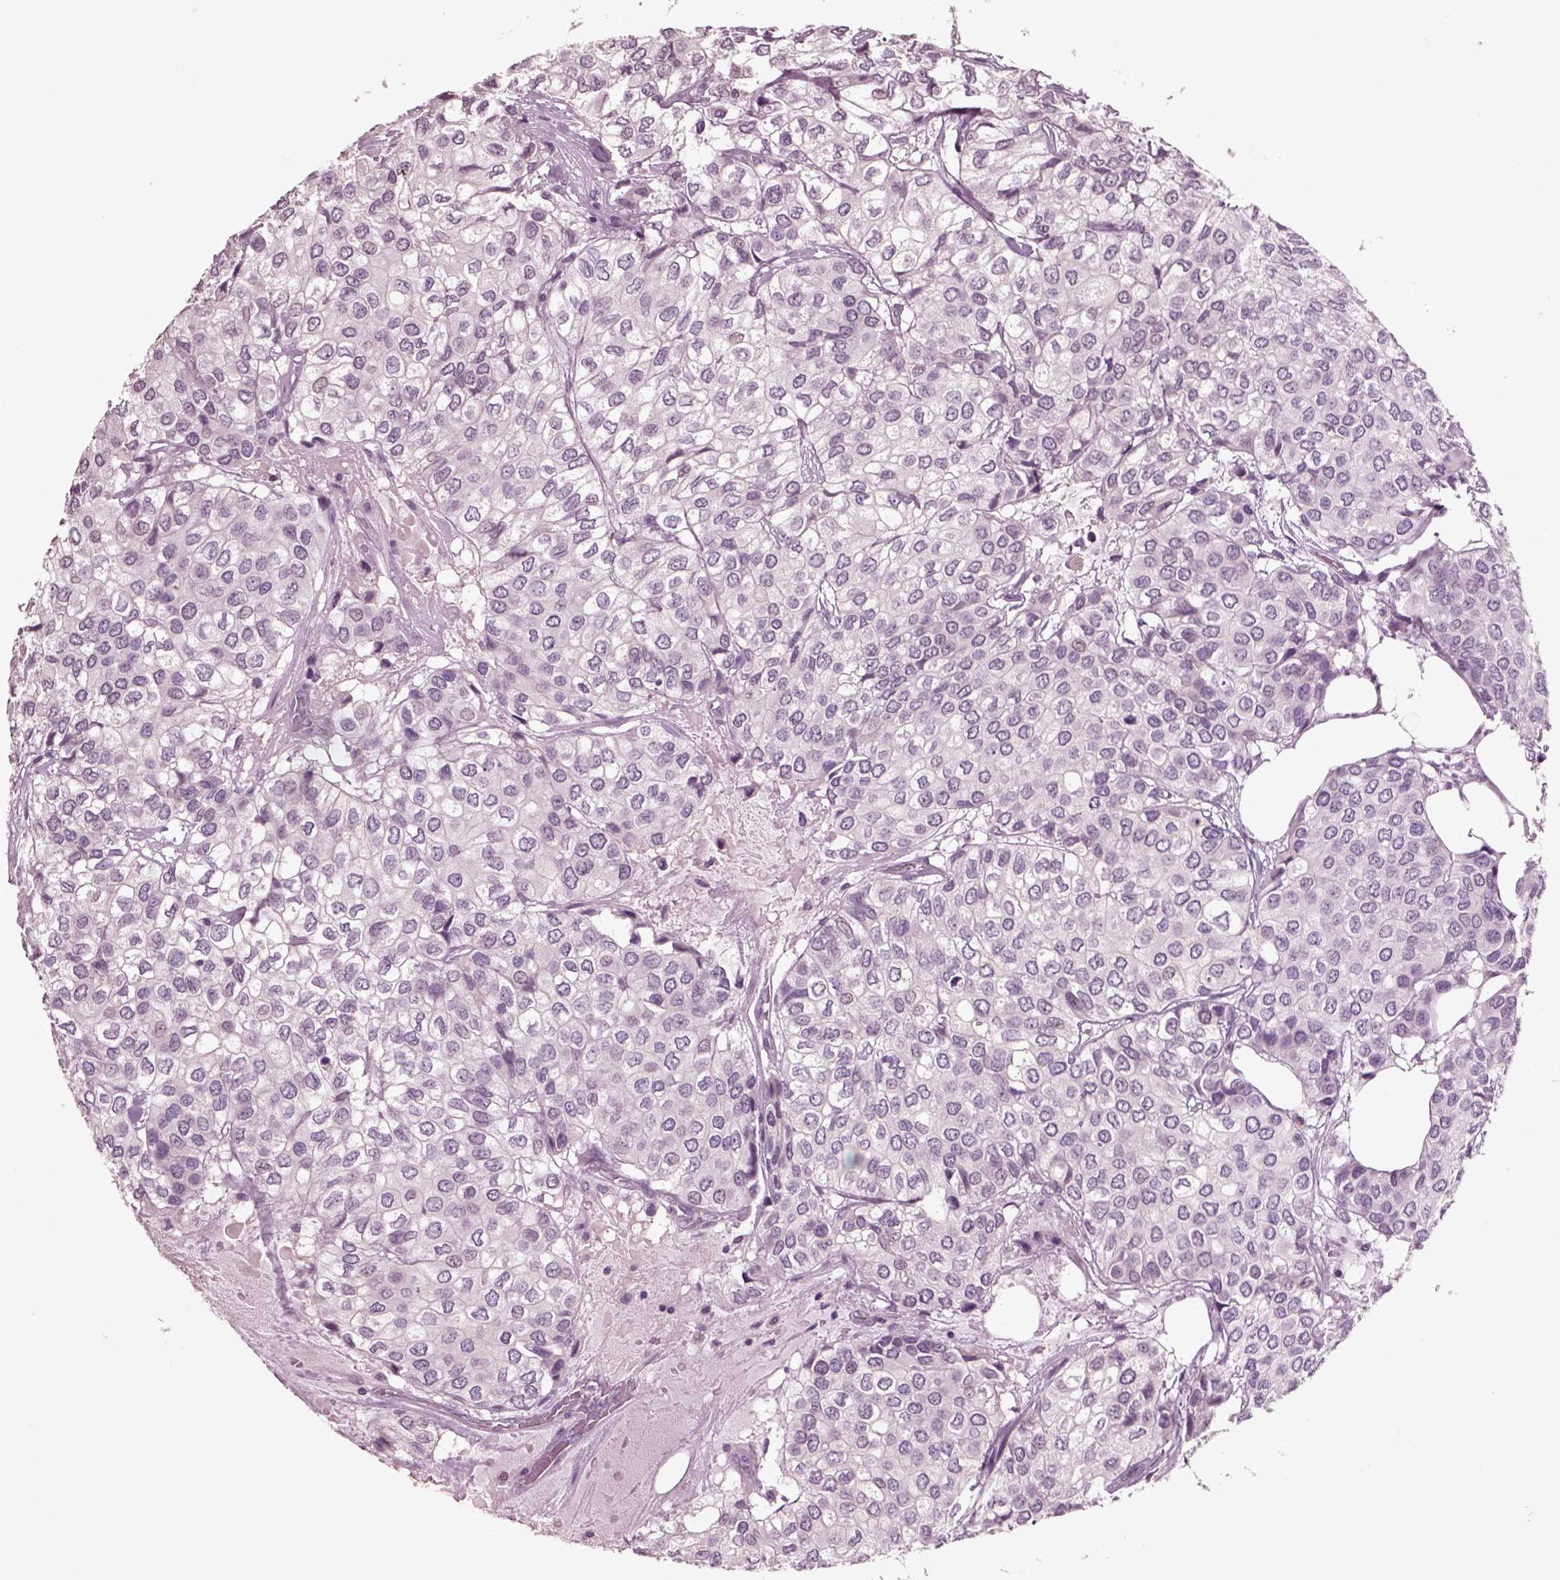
{"staining": {"intensity": "negative", "quantity": "none", "location": "none"}, "tissue": "urothelial cancer", "cell_type": "Tumor cells", "image_type": "cancer", "snomed": [{"axis": "morphology", "description": "Urothelial carcinoma, High grade"}, {"axis": "topography", "description": "Urinary bladder"}], "caption": "This is an immunohistochemistry (IHC) image of human urothelial cancer. There is no expression in tumor cells.", "gene": "CHGB", "patient": {"sex": "male", "age": 73}}